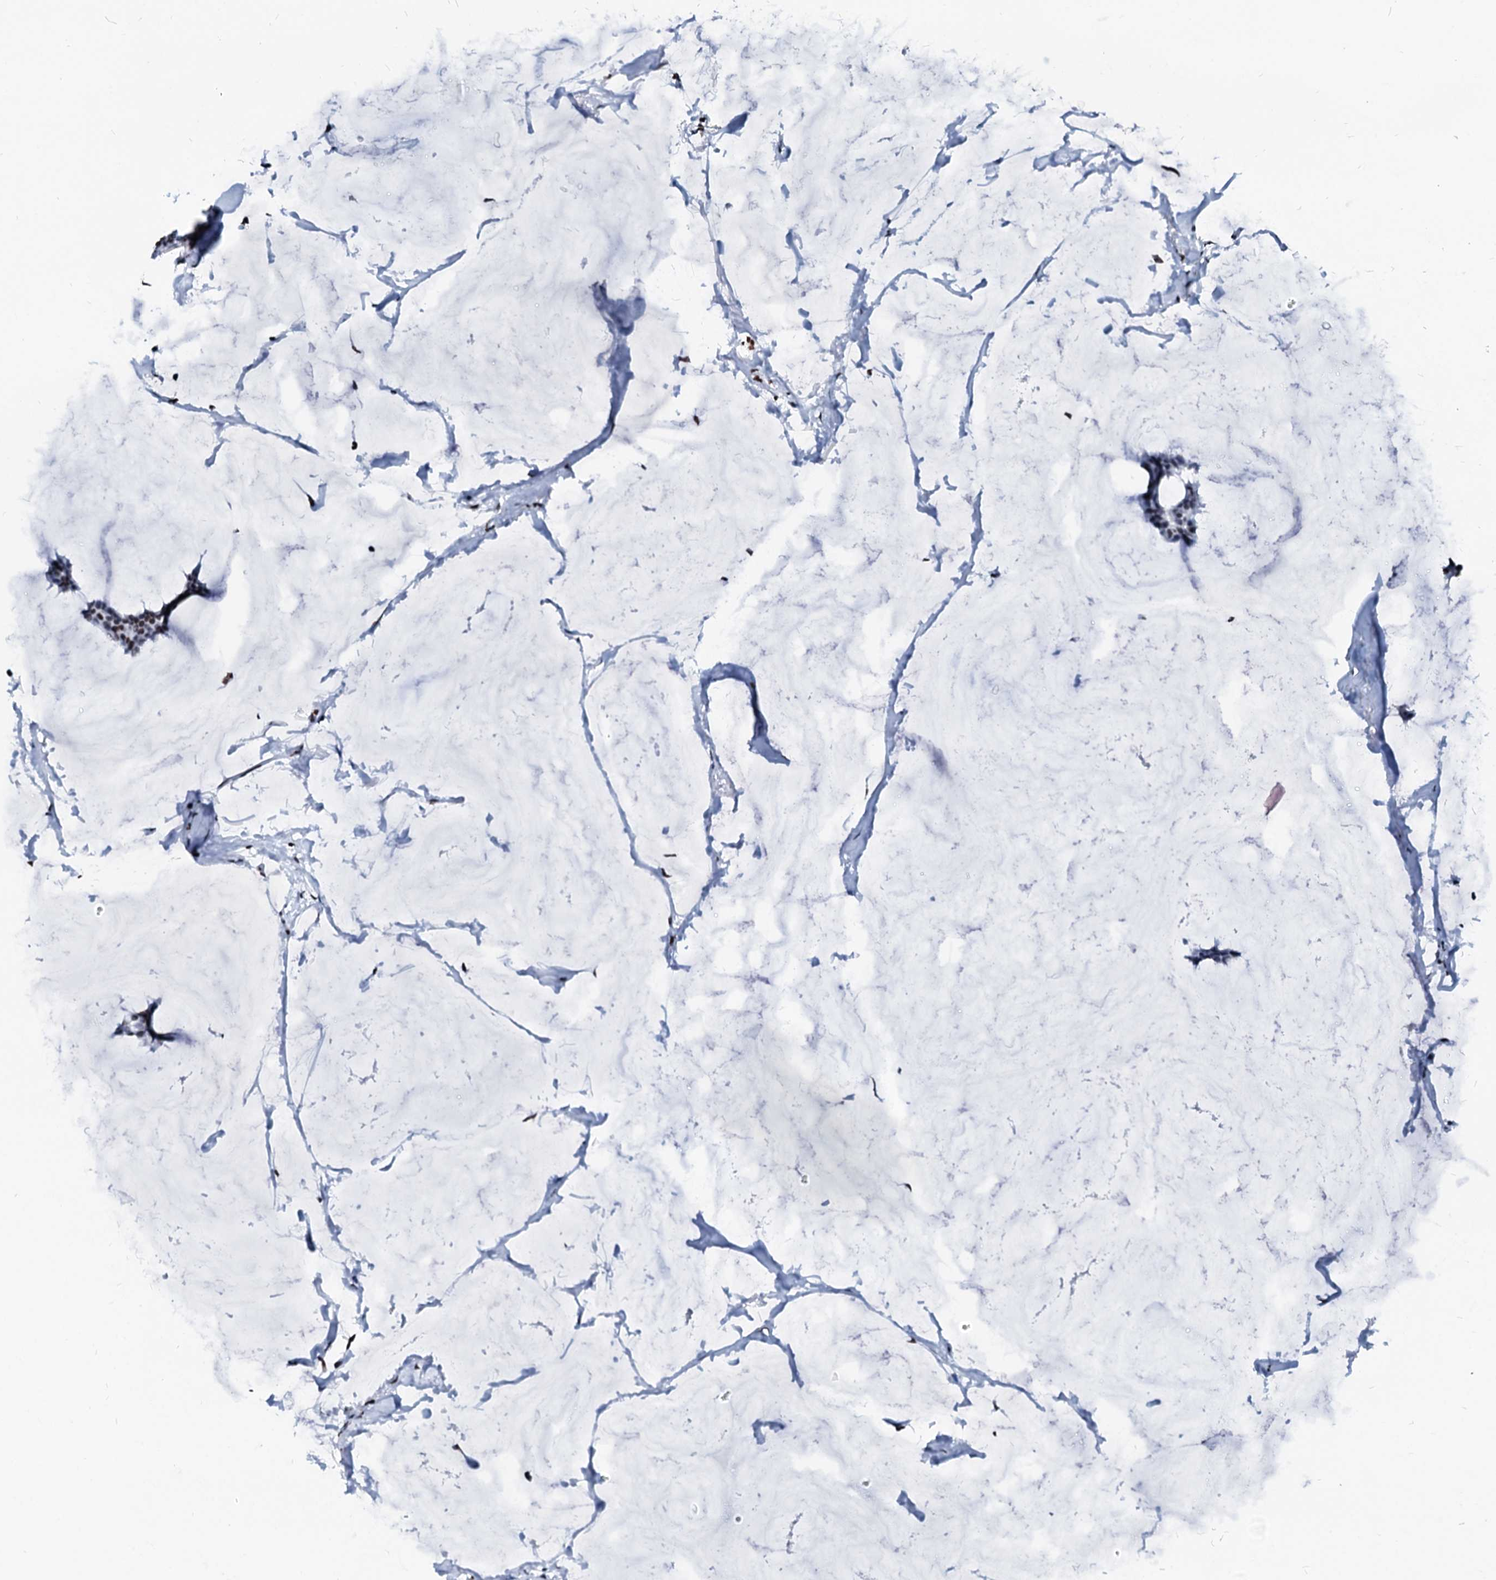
{"staining": {"intensity": "moderate", "quantity": "25%-75%", "location": "nuclear"}, "tissue": "breast cancer", "cell_type": "Tumor cells", "image_type": "cancer", "snomed": [{"axis": "morphology", "description": "Duct carcinoma"}, {"axis": "topography", "description": "Breast"}], "caption": "An immunohistochemistry histopathology image of tumor tissue is shown. Protein staining in brown shows moderate nuclear positivity in breast intraductal carcinoma within tumor cells. The staining is performed using DAB brown chromogen to label protein expression. The nuclei are counter-stained blue using hematoxylin.", "gene": "RALY", "patient": {"sex": "female", "age": 93}}